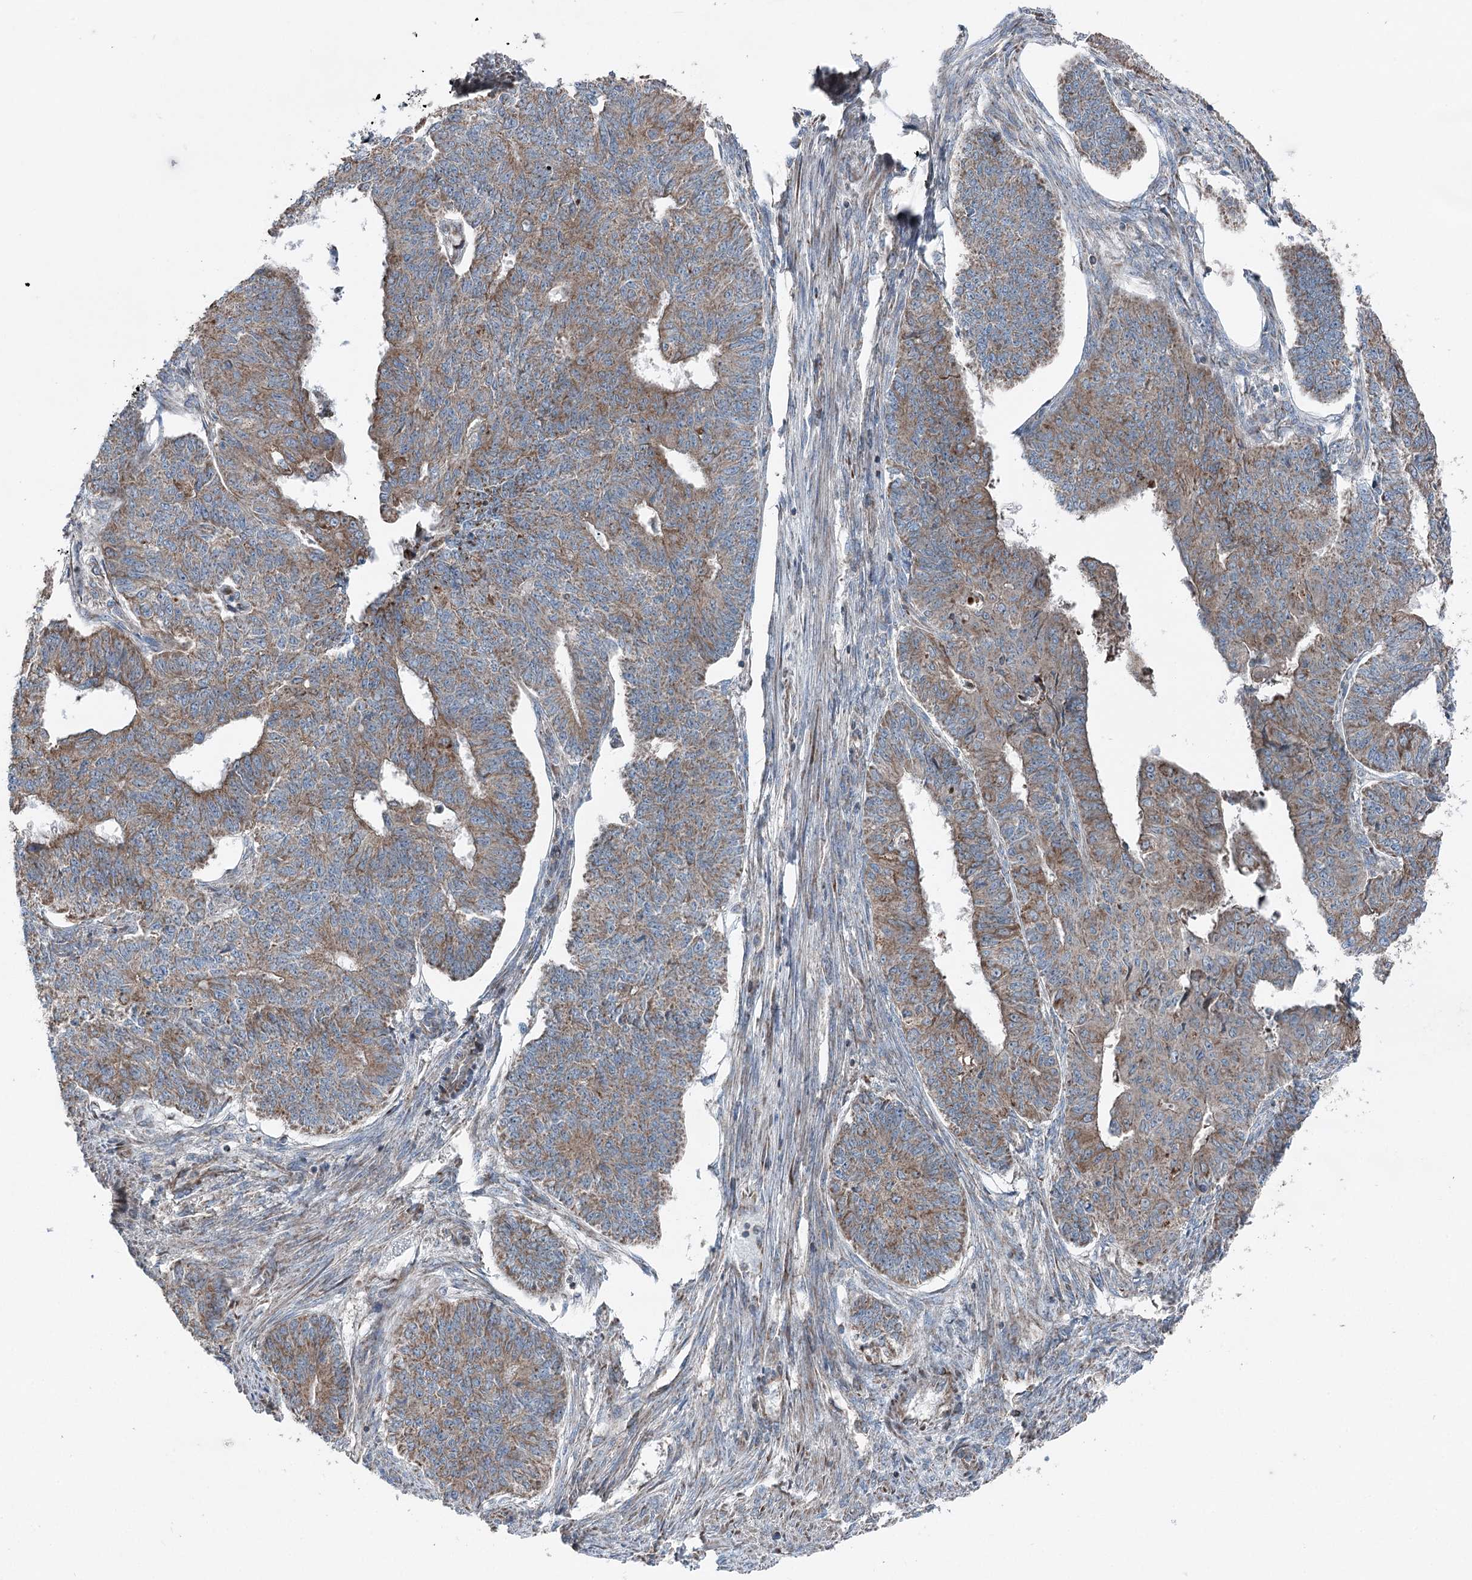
{"staining": {"intensity": "moderate", "quantity": ">75%", "location": "cytoplasmic/membranous"}, "tissue": "endometrial cancer", "cell_type": "Tumor cells", "image_type": "cancer", "snomed": [{"axis": "morphology", "description": "Adenocarcinoma, NOS"}, {"axis": "topography", "description": "Endometrium"}], "caption": "Immunohistochemical staining of adenocarcinoma (endometrial) displays medium levels of moderate cytoplasmic/membranous protein staining in approximately >75% of tumor cells.", "gene": "UCN3", "patient": {"sex": "female", "age": 32}}